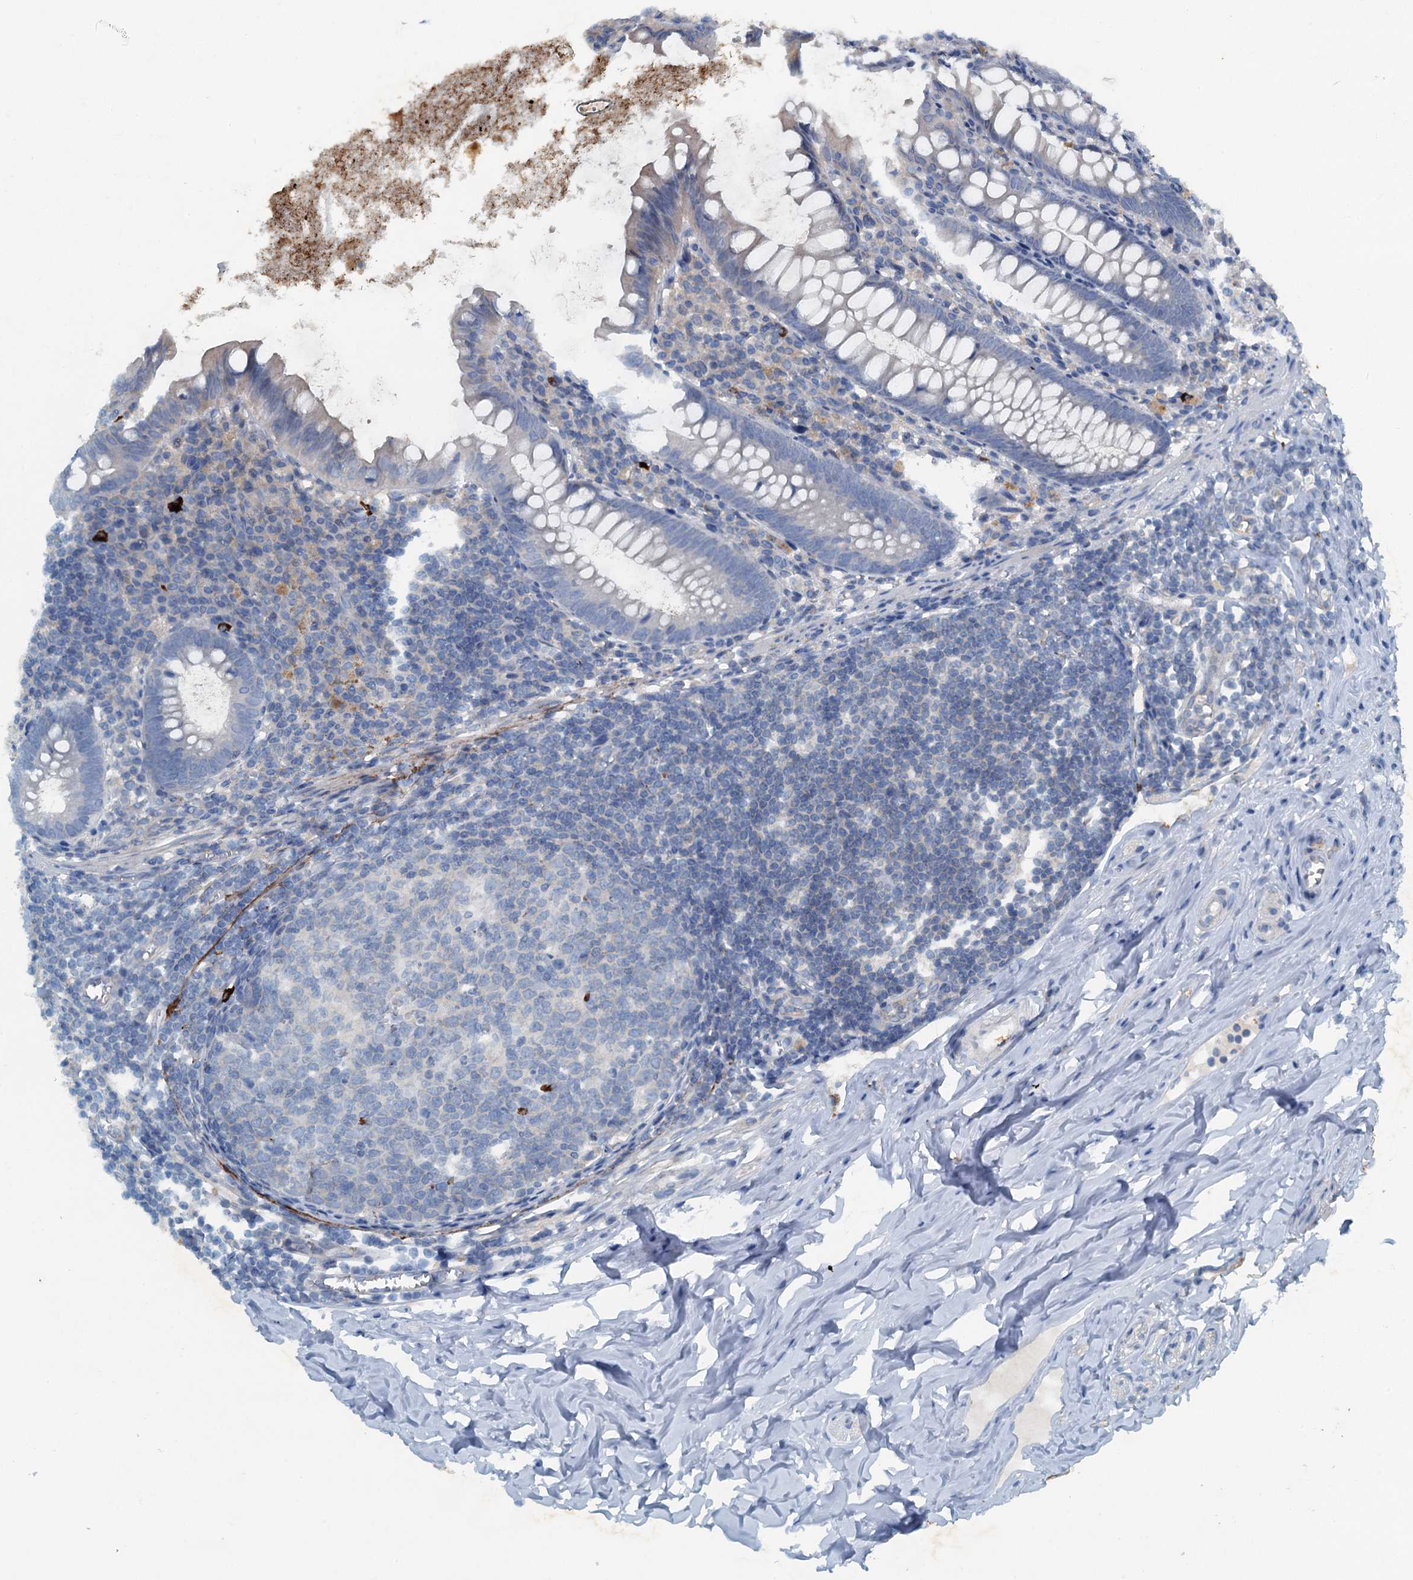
{"staining": {"intensity": "weak", "quantity": "<25%", "location": "cytoplasmic/membranous"}, "tissue": "appendix", "cell_type": "Glandular cells", "image_type": "normal", "snomed": [{"axis": "morphology", "description": "Normal tissue, NOS"}, {"axis": "topography", "description": "Appendix"}], "caption": "A histopathology image of appendix stained for a protein exhibits no brown staining in glandular cells. (DAB immunohistochemistry, high magnification).", "gene": "CBLIF", "patient": {"sex": "female", "age": 51}}